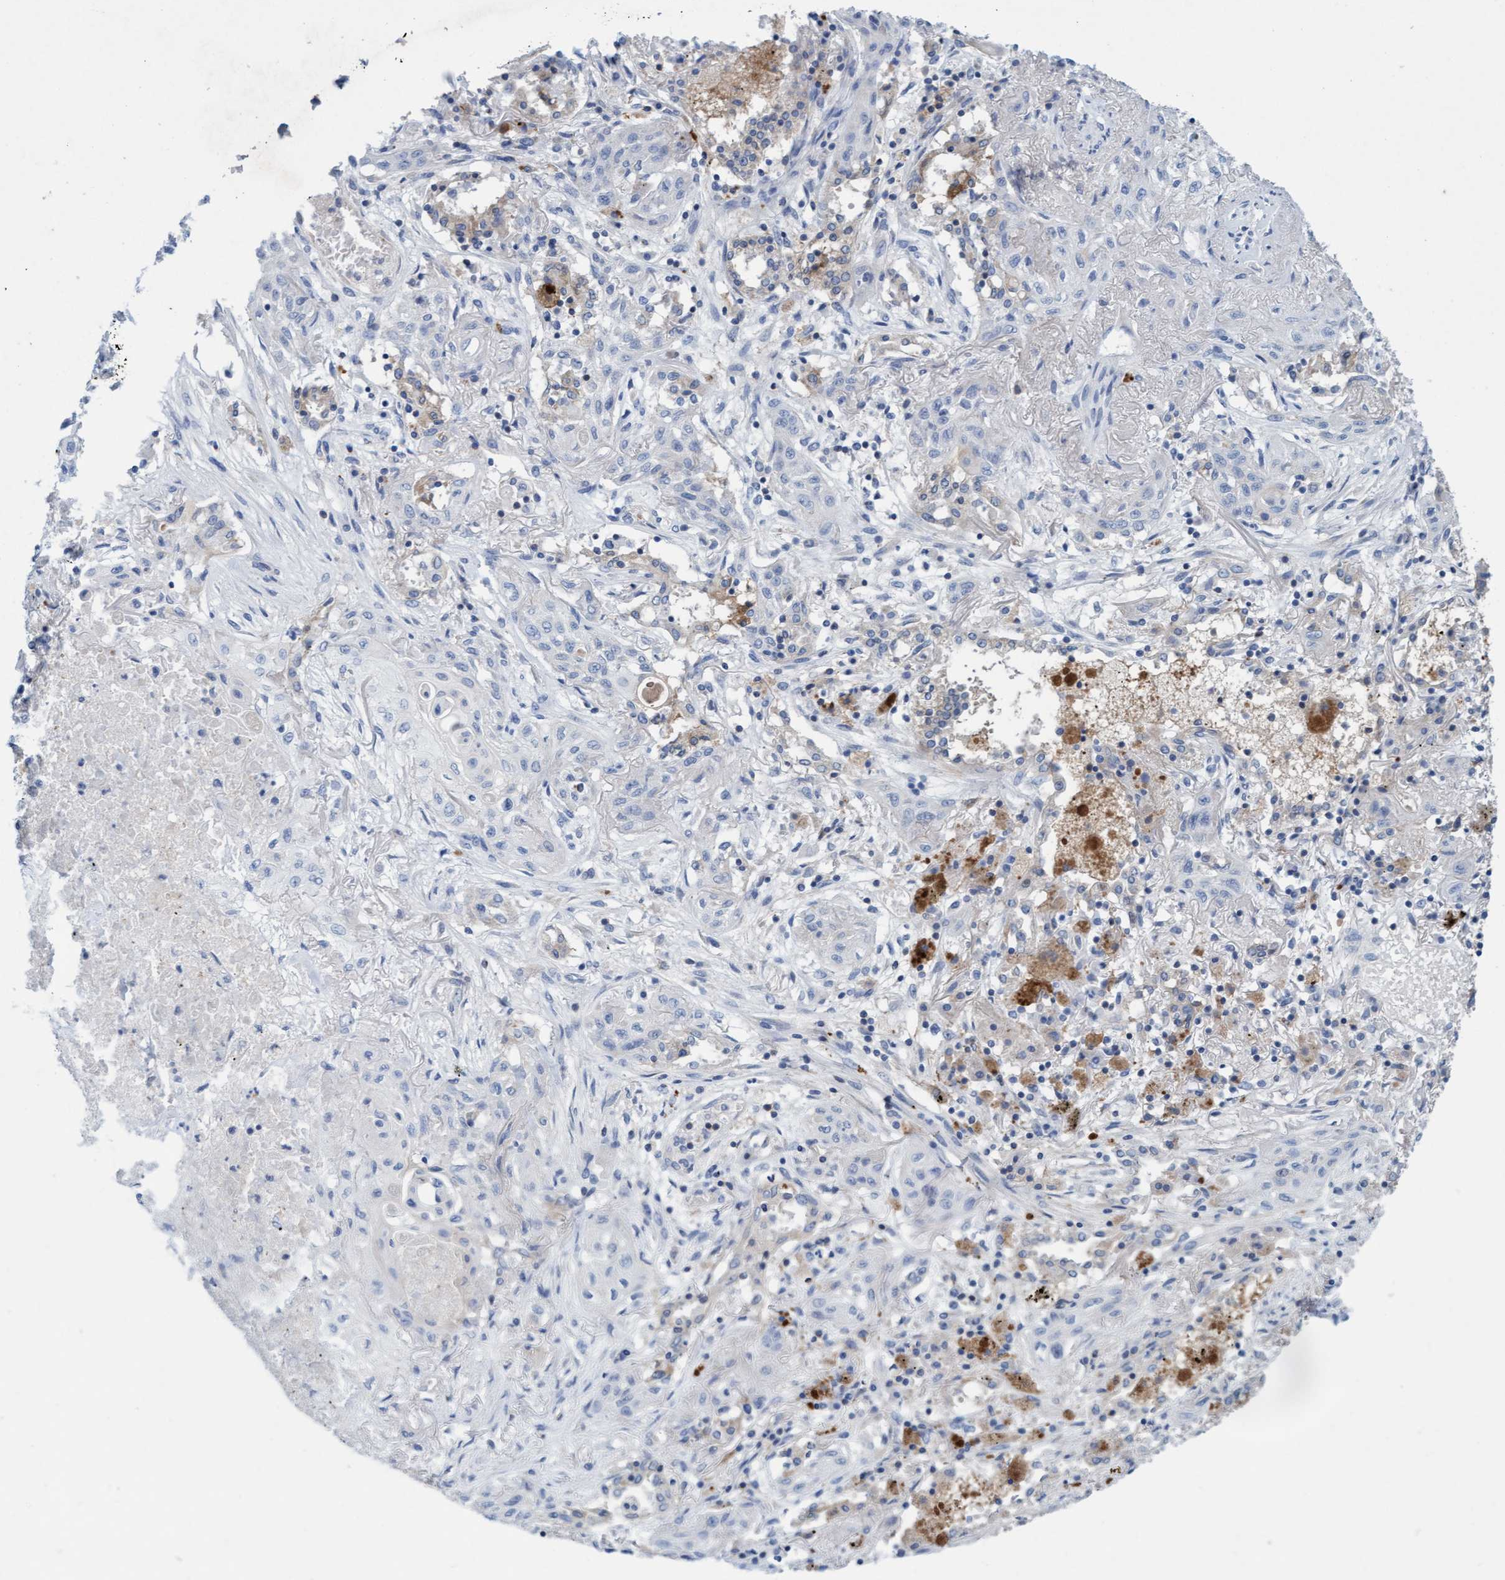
{"staining": {"intensity": "negative", "quantity": "none", "location": "none"}, "tissue": "lung cancer", "cell_type": "Tumor cells", "image_type": "cancer", "snomed": [{"axis": "morphology", "description": "Squamous cell carcinoma, NOS"}, {"axis": "topography", "description": "Lung"}], "caption": "A photomicrograph of human squamous cell carcinoma (lung) is negative for staining in tumor cells.", "gene": "SIGIRR", "patient": {"sex": "female", "age": 47}}